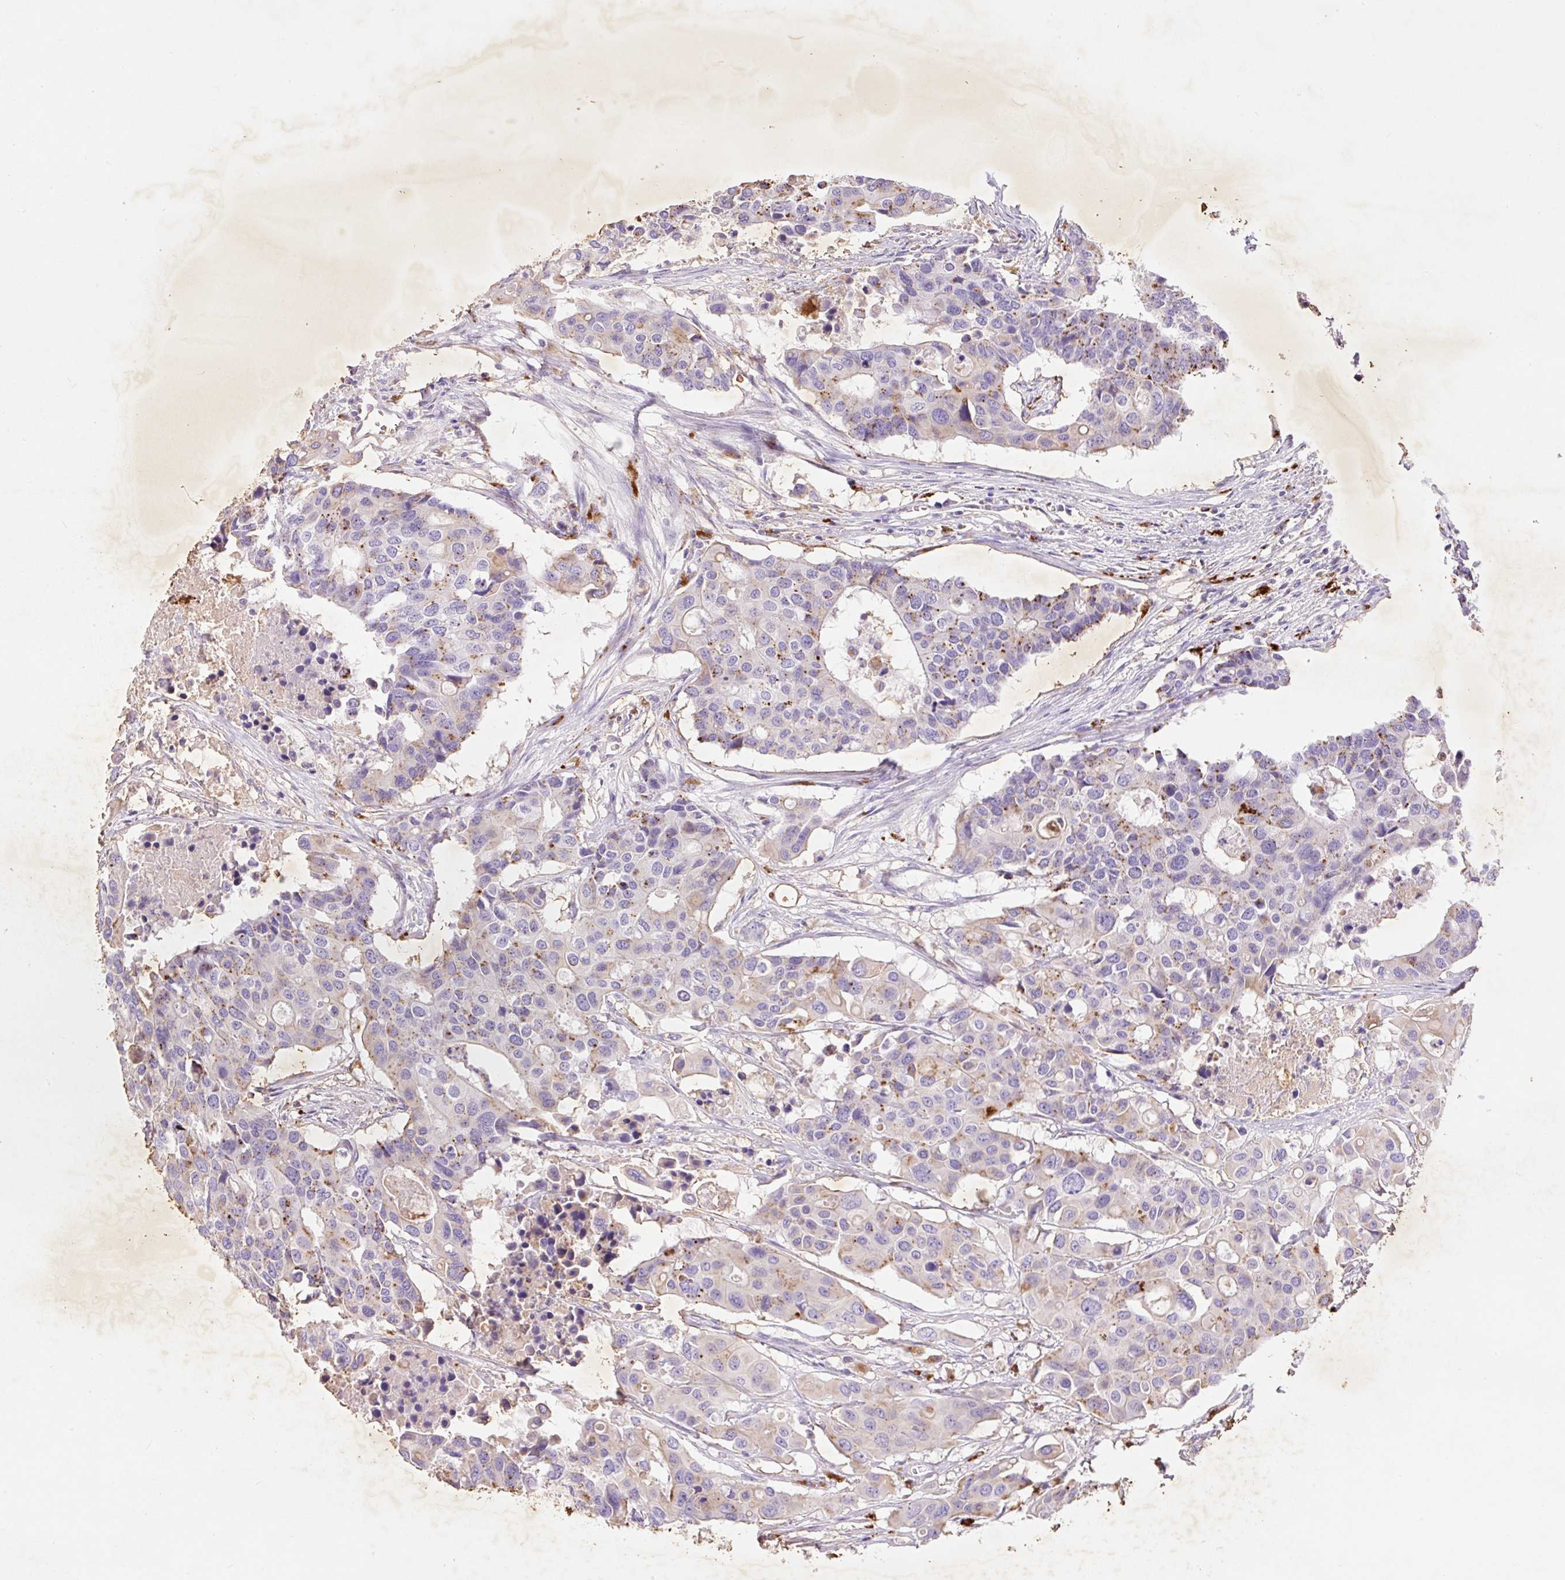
{"staining": {"intensity": "moderate", "quantity": "<25%", "location": "cytoplasmic/membranous"}, "tissue": "colorectal cancer", "cell_type": "Tumor cells", "image_type": "cancer", "snomed": [{"axis": "morphology", "description": "Adenocarcinoma, NOS"}, {"axis": "topography", "description": "Colon"}], "caption": "There is low levels of moderate cytoplasmic/membranous positivity in tumor cells of colorectal cancer, as demonstrated by immunohistochemical staining (brown color).", "gene": "HEXA", "patient": {"sex": "male", "age": 77}}